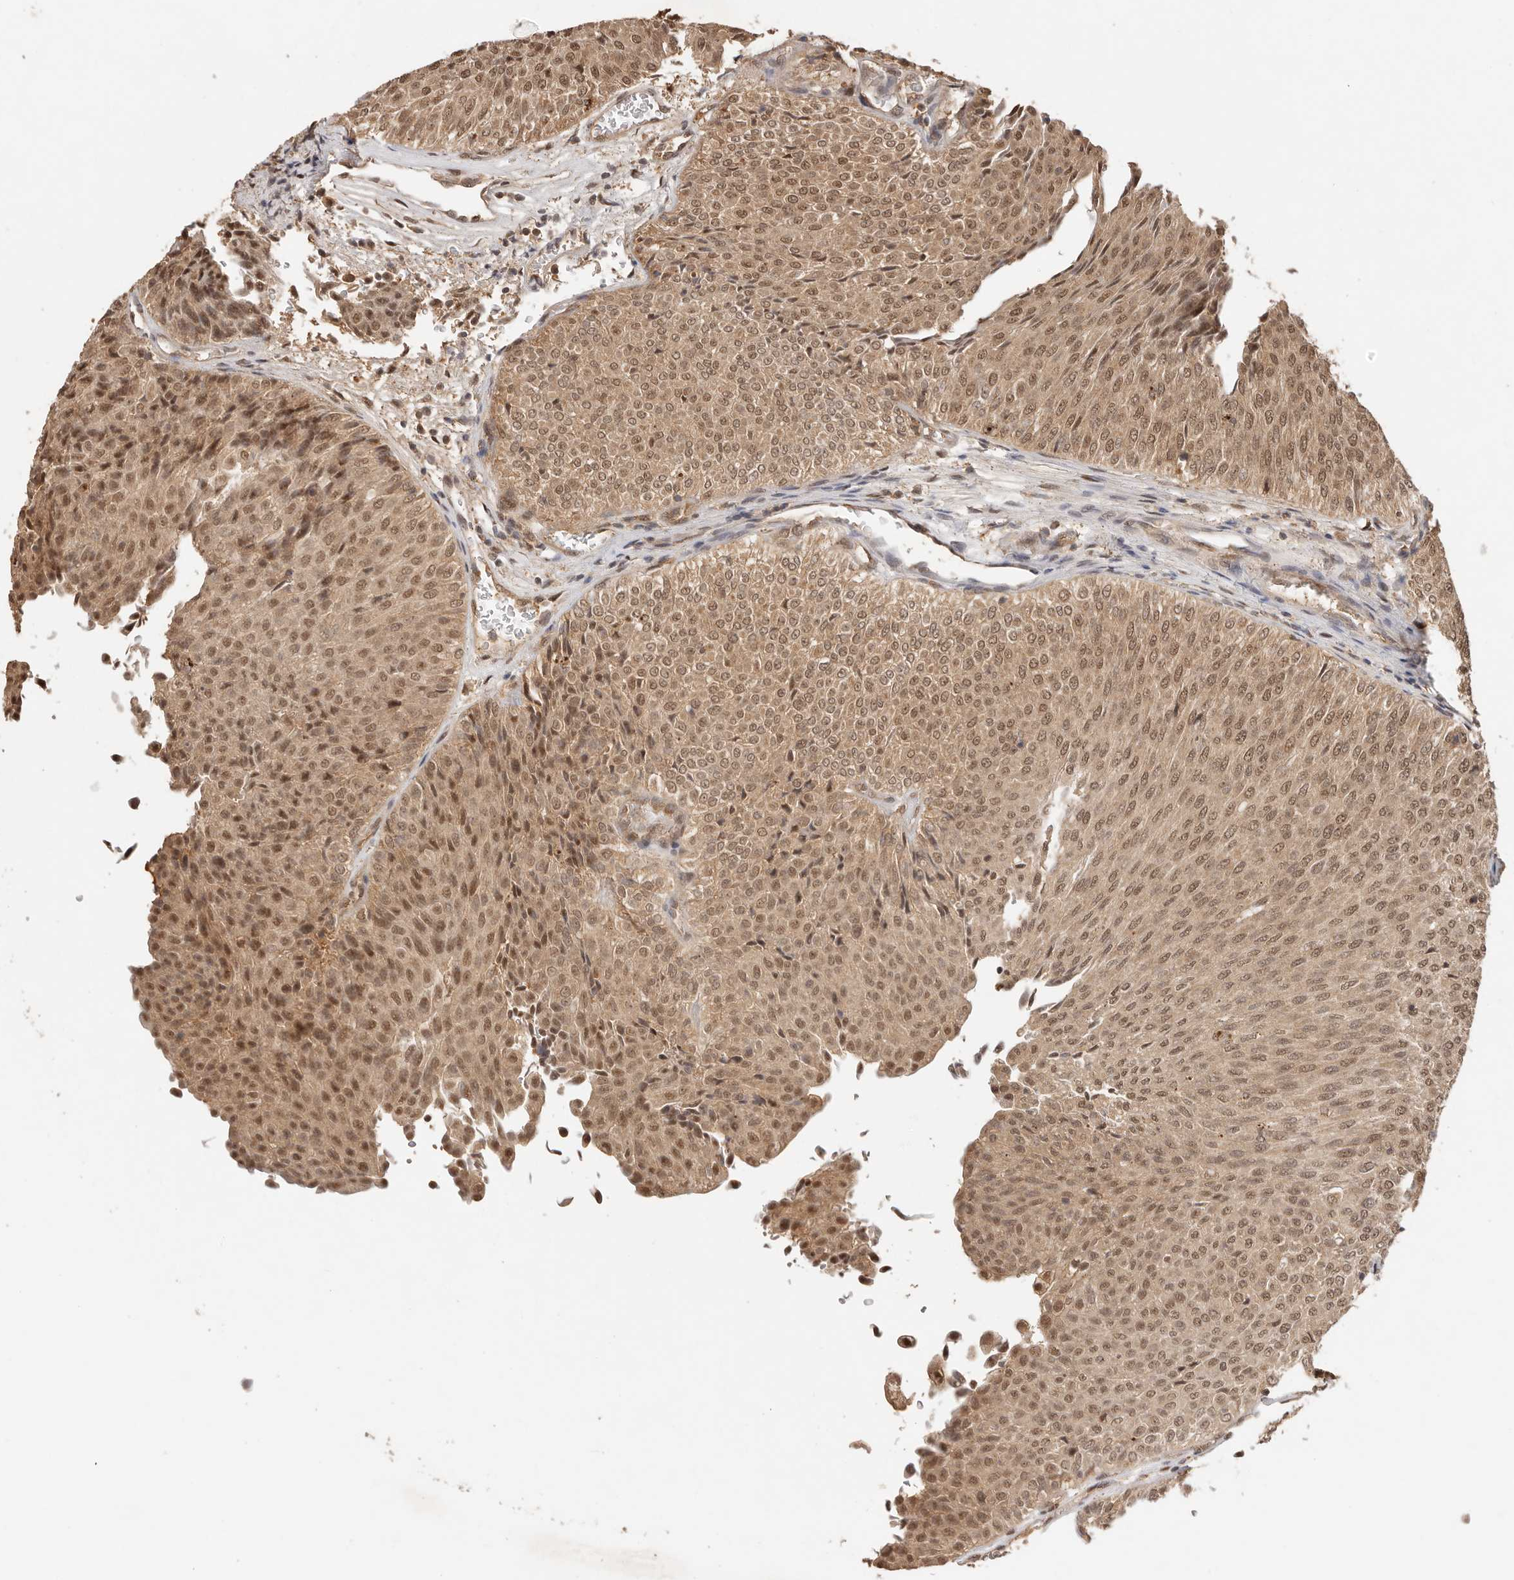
{"staining": {"intensity": "moderate", "quantity": ">75%", "location": "cytoplasmic/membranous,nuclear"}, "tissue": "urothelial cancer", "cell_type": "Tumor cells", "image_type": "cancer", "snomed": [{"axis": "morphology", "description": "Urothelial carcinoma, Low grade"}, {"axis": "topography", "description": "Urinary bladder"}], "caption": "Moderate cytoplasmic/membranous and nuclear staining for a protein is identified in approximately >75% of tumor cells of low-grade urothelial carcinoma using immunohistochemistry (IHC).", "gene": "PSMA5", "patient": {"sex": "male", "age": 78}}